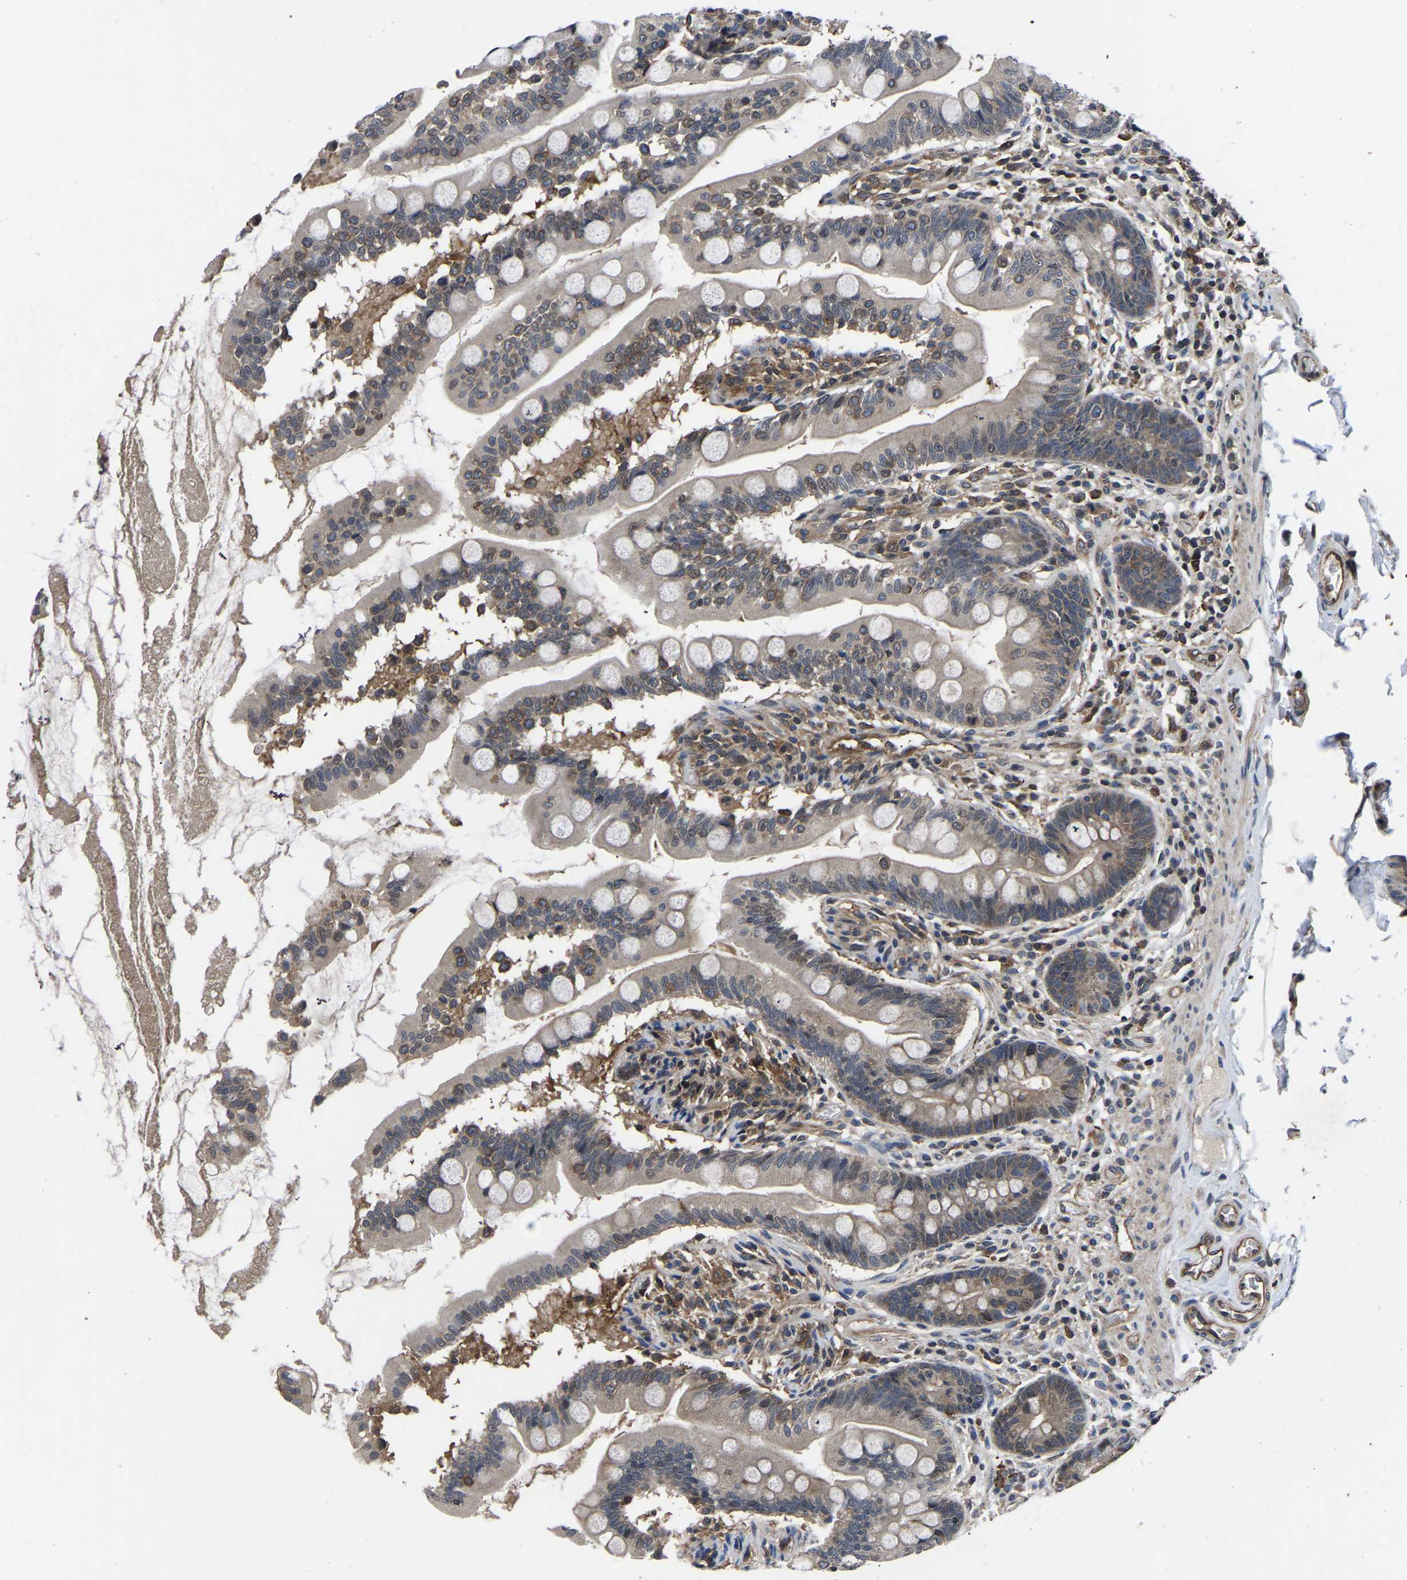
{"staining": {"intensity": "moderate", "quantity": "25%-75%", "location": "cytoplasmic/membranous"}, "tissue": "small intestine", "cell_type": "Glandular cells", "image_type": "normal", "snomed": [{"axis": "morphology", "description": "Normal tissue, NOS"}, {"axis": "topography", "description": "Small intestine"}], "caption": "Immunohistochemistry (IHC) histopathology image of normal human small intestine stained for a protein (brown), which displays medium levels of moderate cytoplasmic/membranous positivity in about 25%-75% of glandular cells.", "gene": "FGD5", "patient": {"sex": "female", "age": 56}}